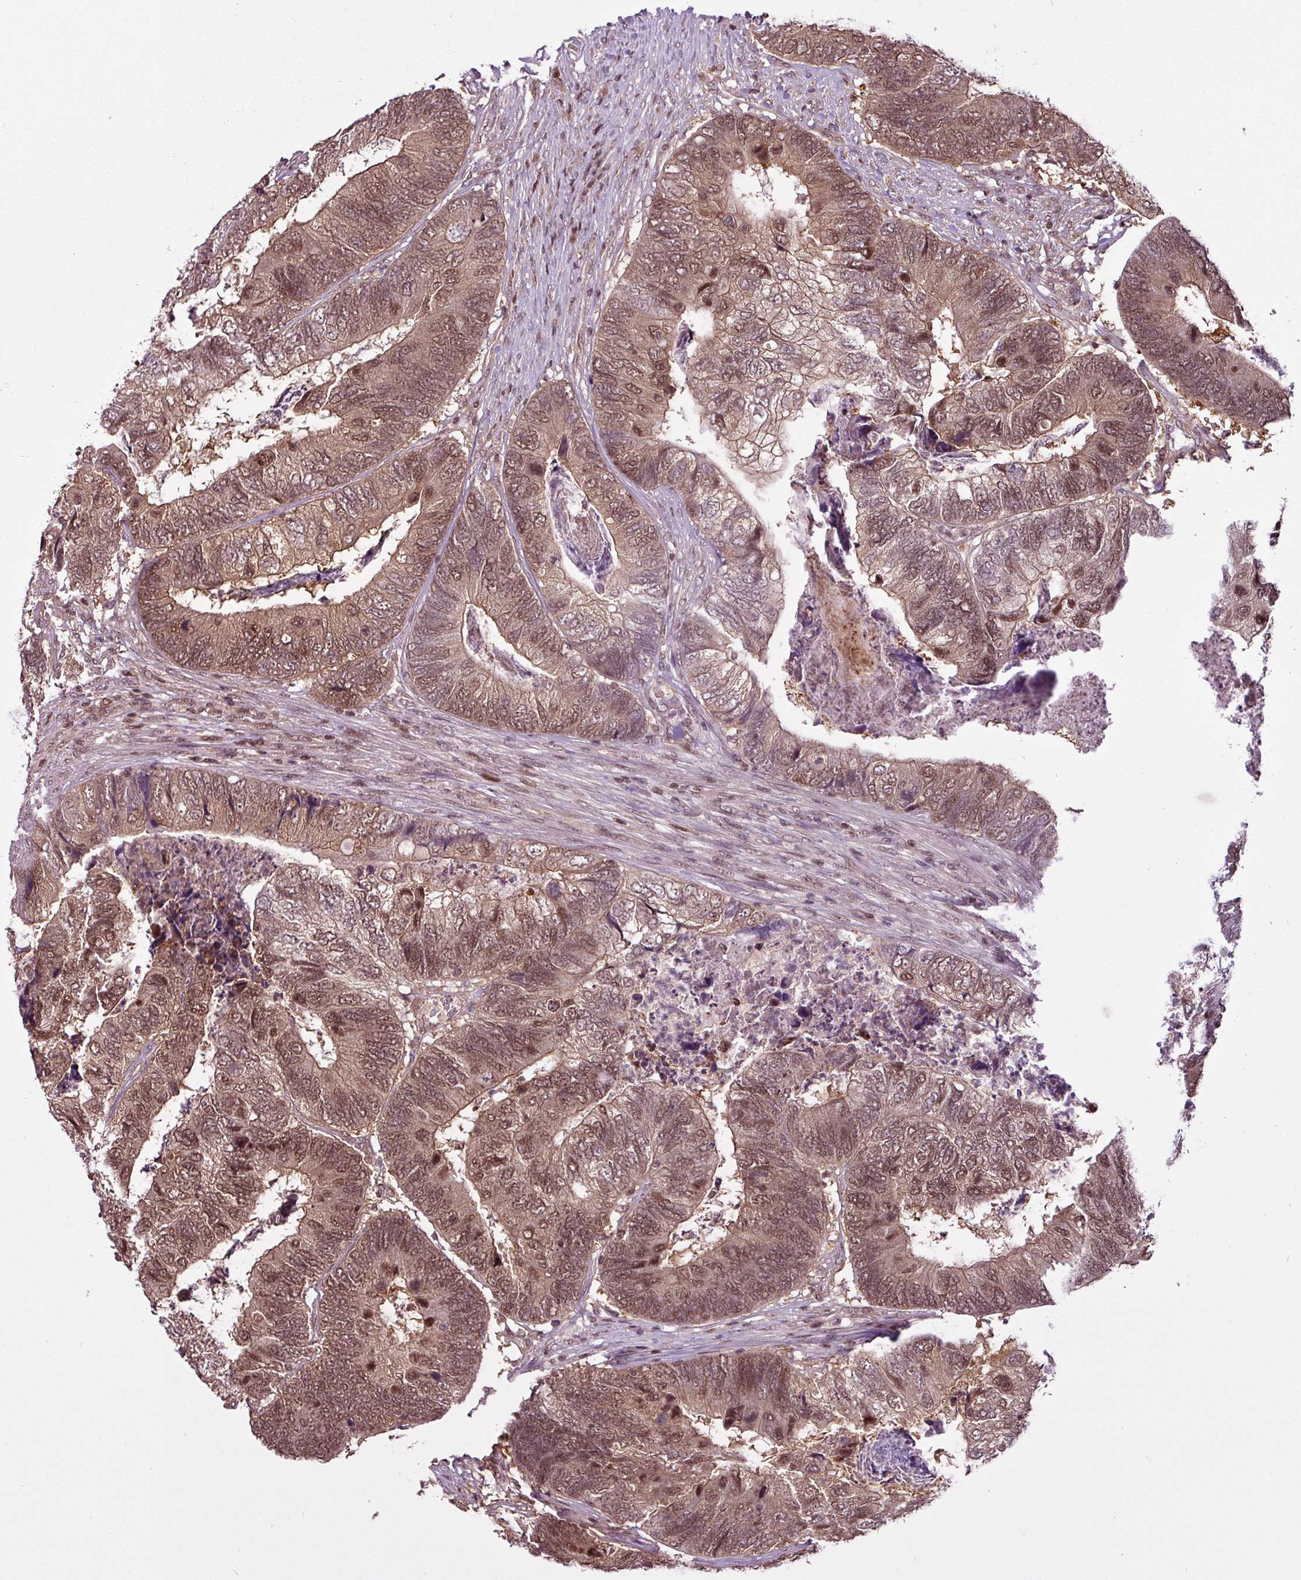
{"staining": {"intensity": "moderate", "quantity": ">75%", "location": "cytoplasmic/membranous,nuclear"}, "tissue": "colorectal cancer", "cell_type": "Tumor cells", "image_type": "cancer", "snomed": [{"axis": "morphology", "description": "Adenocarcinoma, NOS"}, {"axis": "topography", "description": "Colon"}], "caption": "Colorectal cancer (adenocarcinoma) stained with a brown dye displays moderate cytoplasmic/membranous and nuclear positive positivity in approximately >75% of tumor cells.", "gene": "ITPKC", "patient": {"sex": "female", "age": 67}}